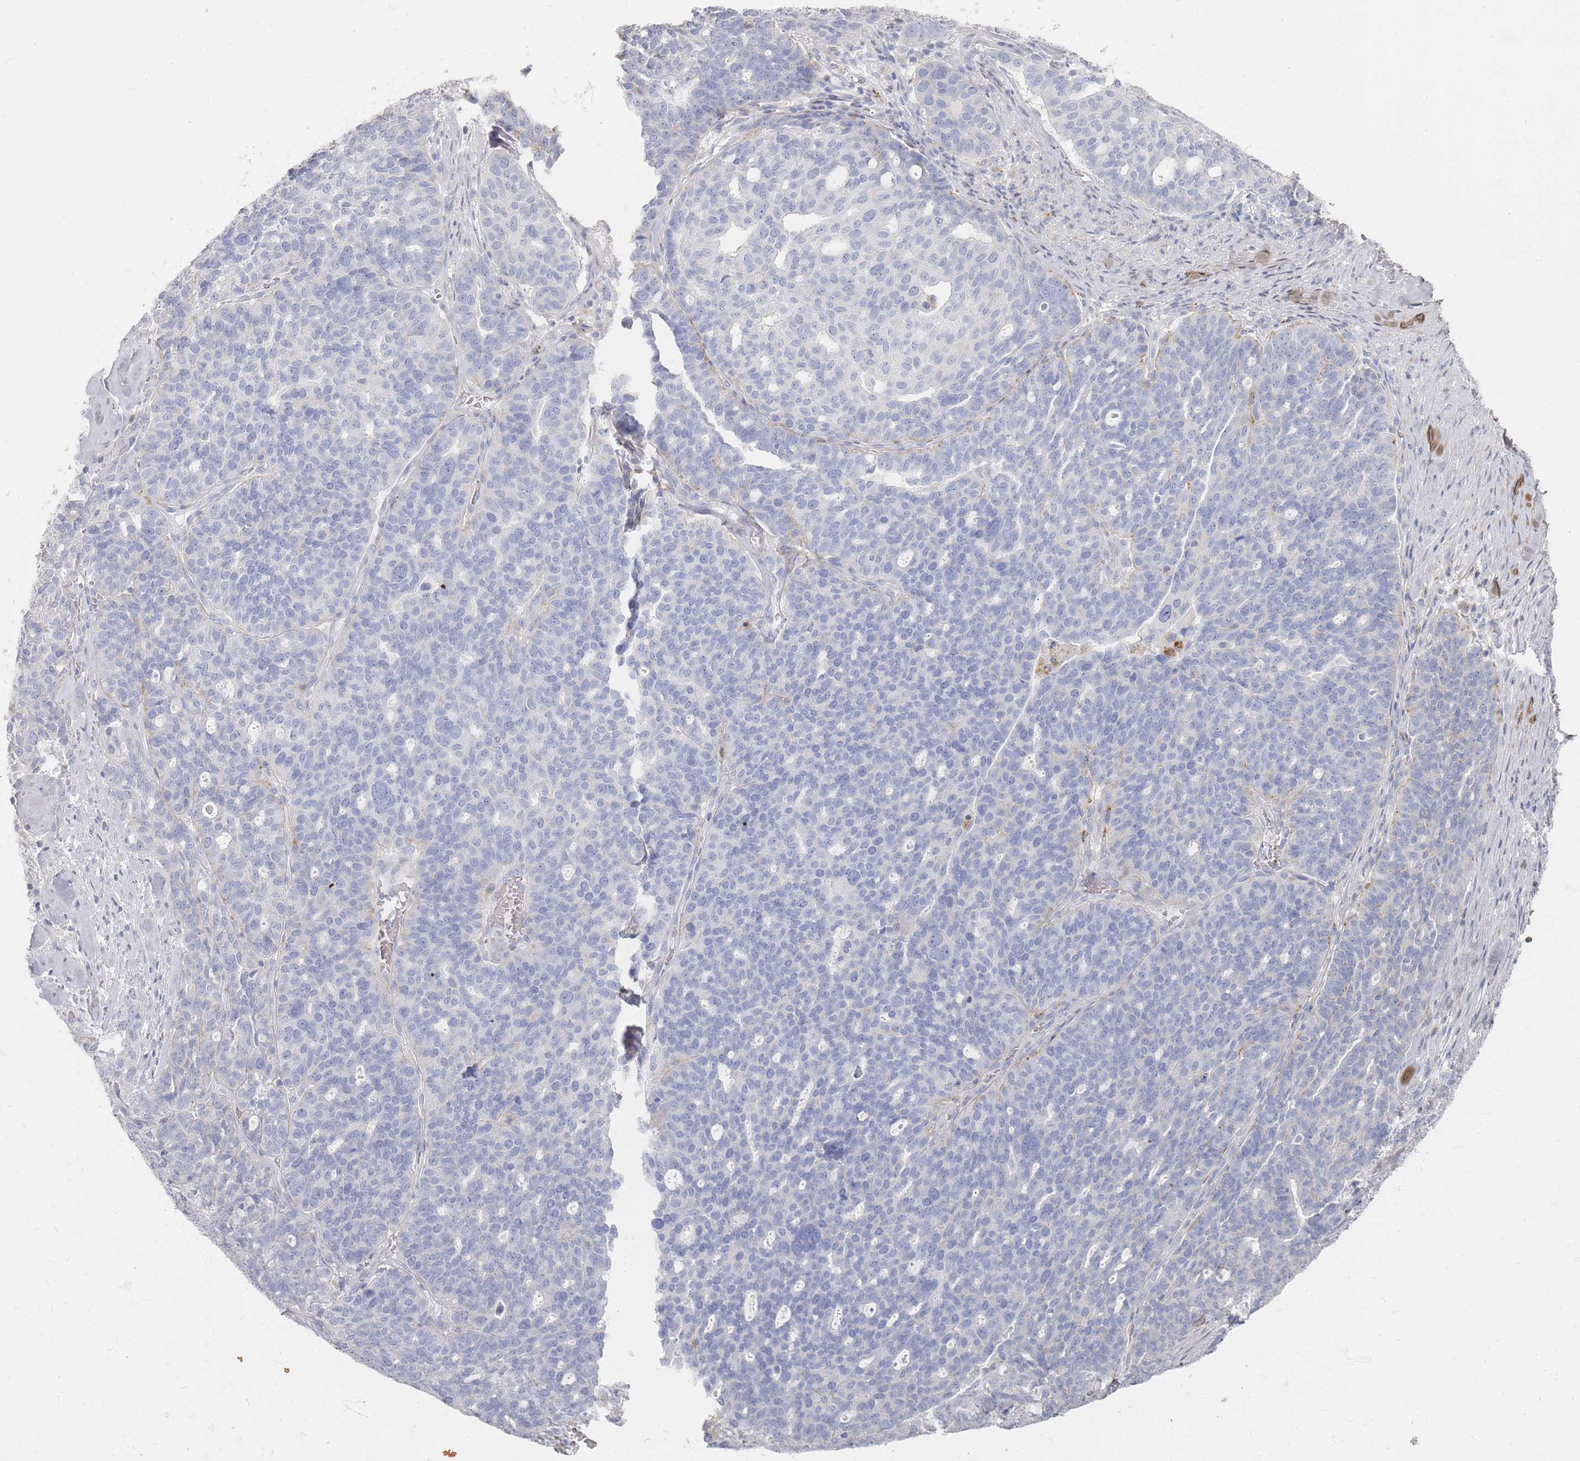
{"staining": {"intensity": "negative", "quantity": "none", "location": "none"}, "tissue": "ovarian cancer", "cell_type": "Tumor cells", "image_type": "cancer", "snomed": [{"axis": "morphology", "description": "Cystadenocarcinoma, serous, NOS"}, {"axis": "topography", "description": "Ovary"}], "caption": "This is an IHC micrograph of human ovarian serous cystadenocarcinoma. There is no positivity in tumor cells.", "gene": "SLC2A11", "patient": {"sex": "female", "age": 59}}